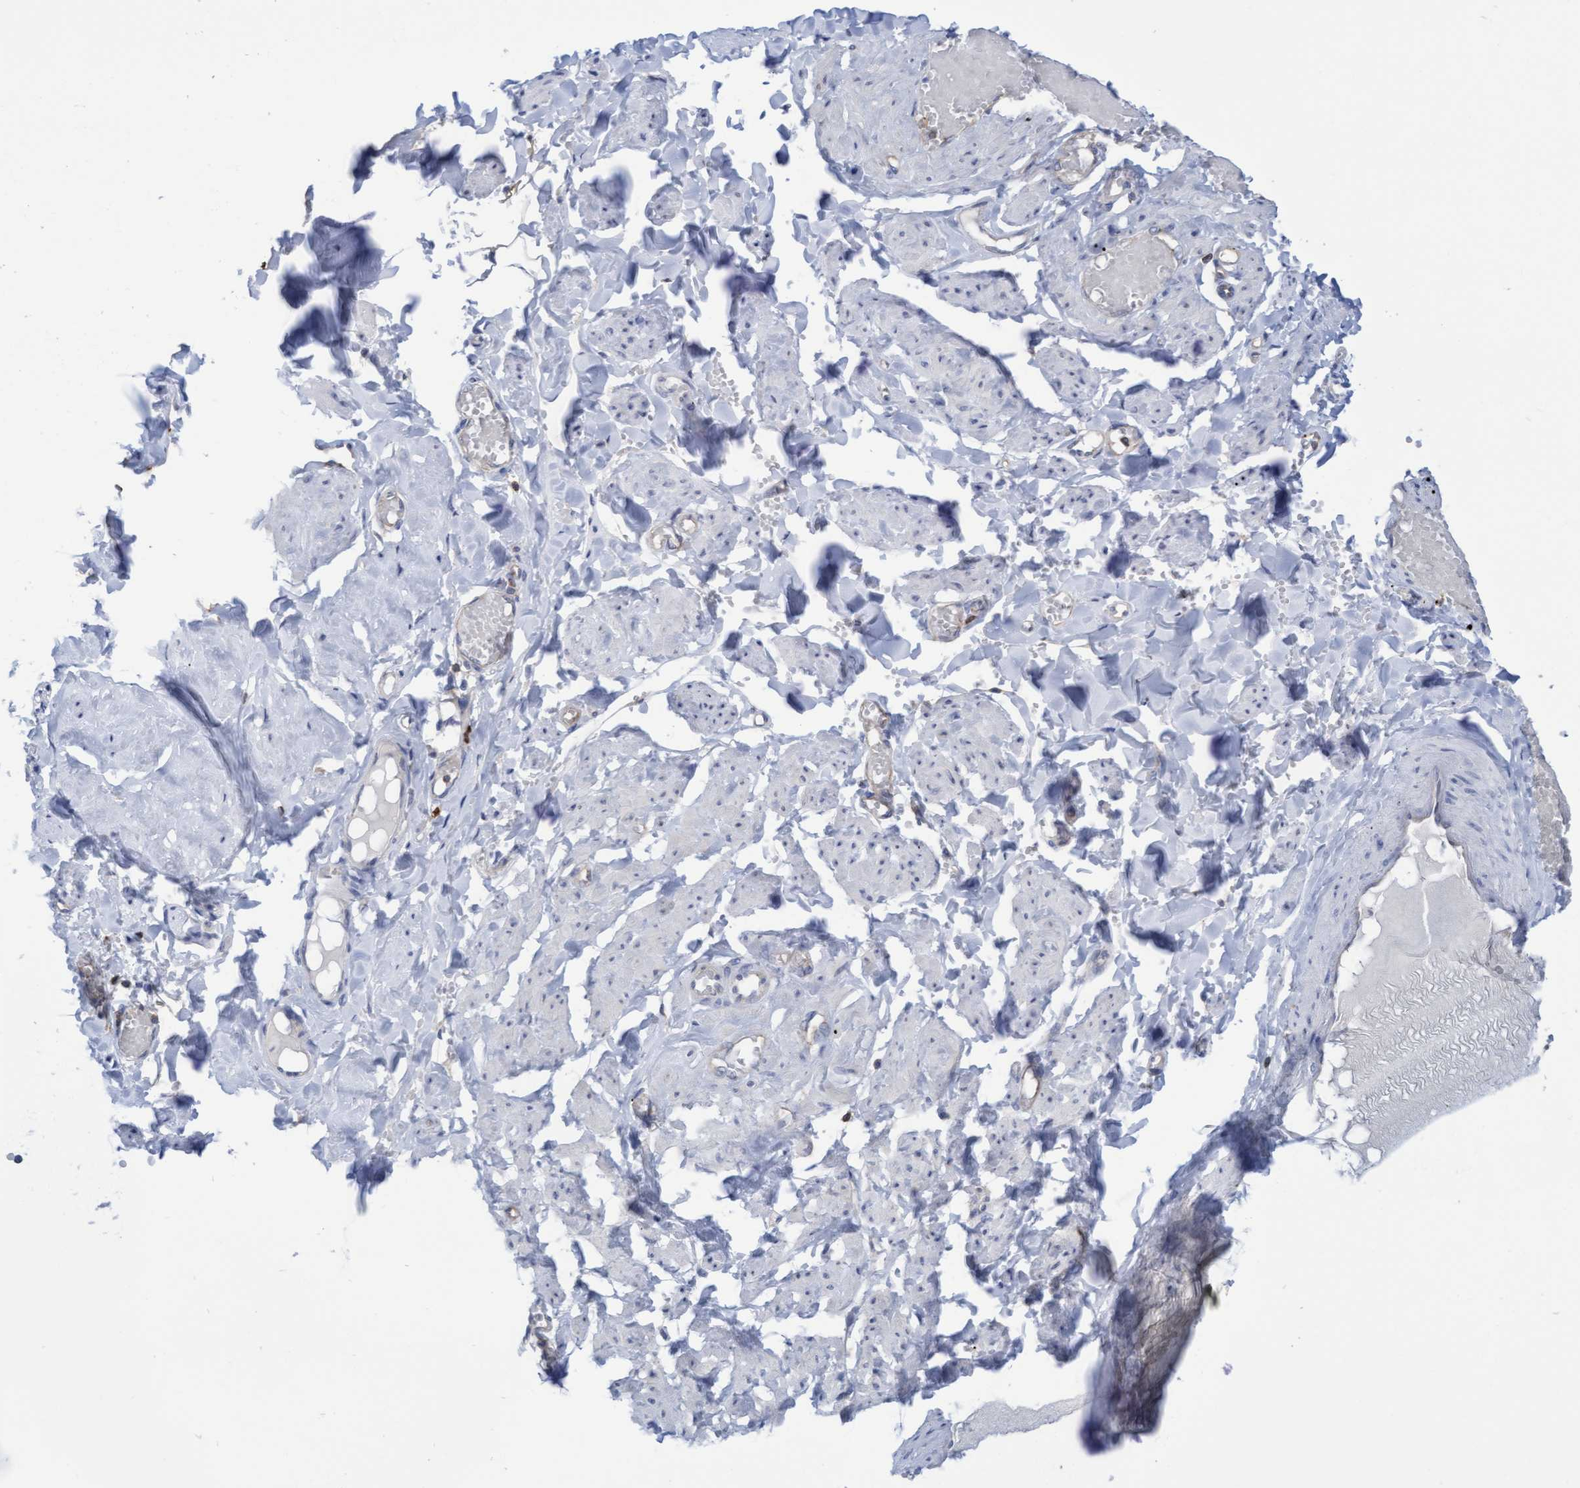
{"staining": {"intensity": "negative", "quantity": "none", "location": "none"}, "tissue": "adipose tissue", "cell_type": "Adipocytes", "image_type": "normal", "snomed": [{"axis": "morphology", "description": "Normal tissue, NOS"}, {"axis": "topography", "description": "Vascular tissue"}, {"axis": "topography", "description": "Fallopian tube"}, {"axis": "topography", "description": "Ovary"}], "caption": "DAB (3,3'-diaminobenzidine) immunohistochemical staining of normal human adipose tissue demonstrates no significant positivity in adipocytes. (DAB (3,3'-diaminobenzidine) immunohistochemistry, high magnification).", "gene": "FNBP1", "patient": {"sex": "female", "age": 67}}